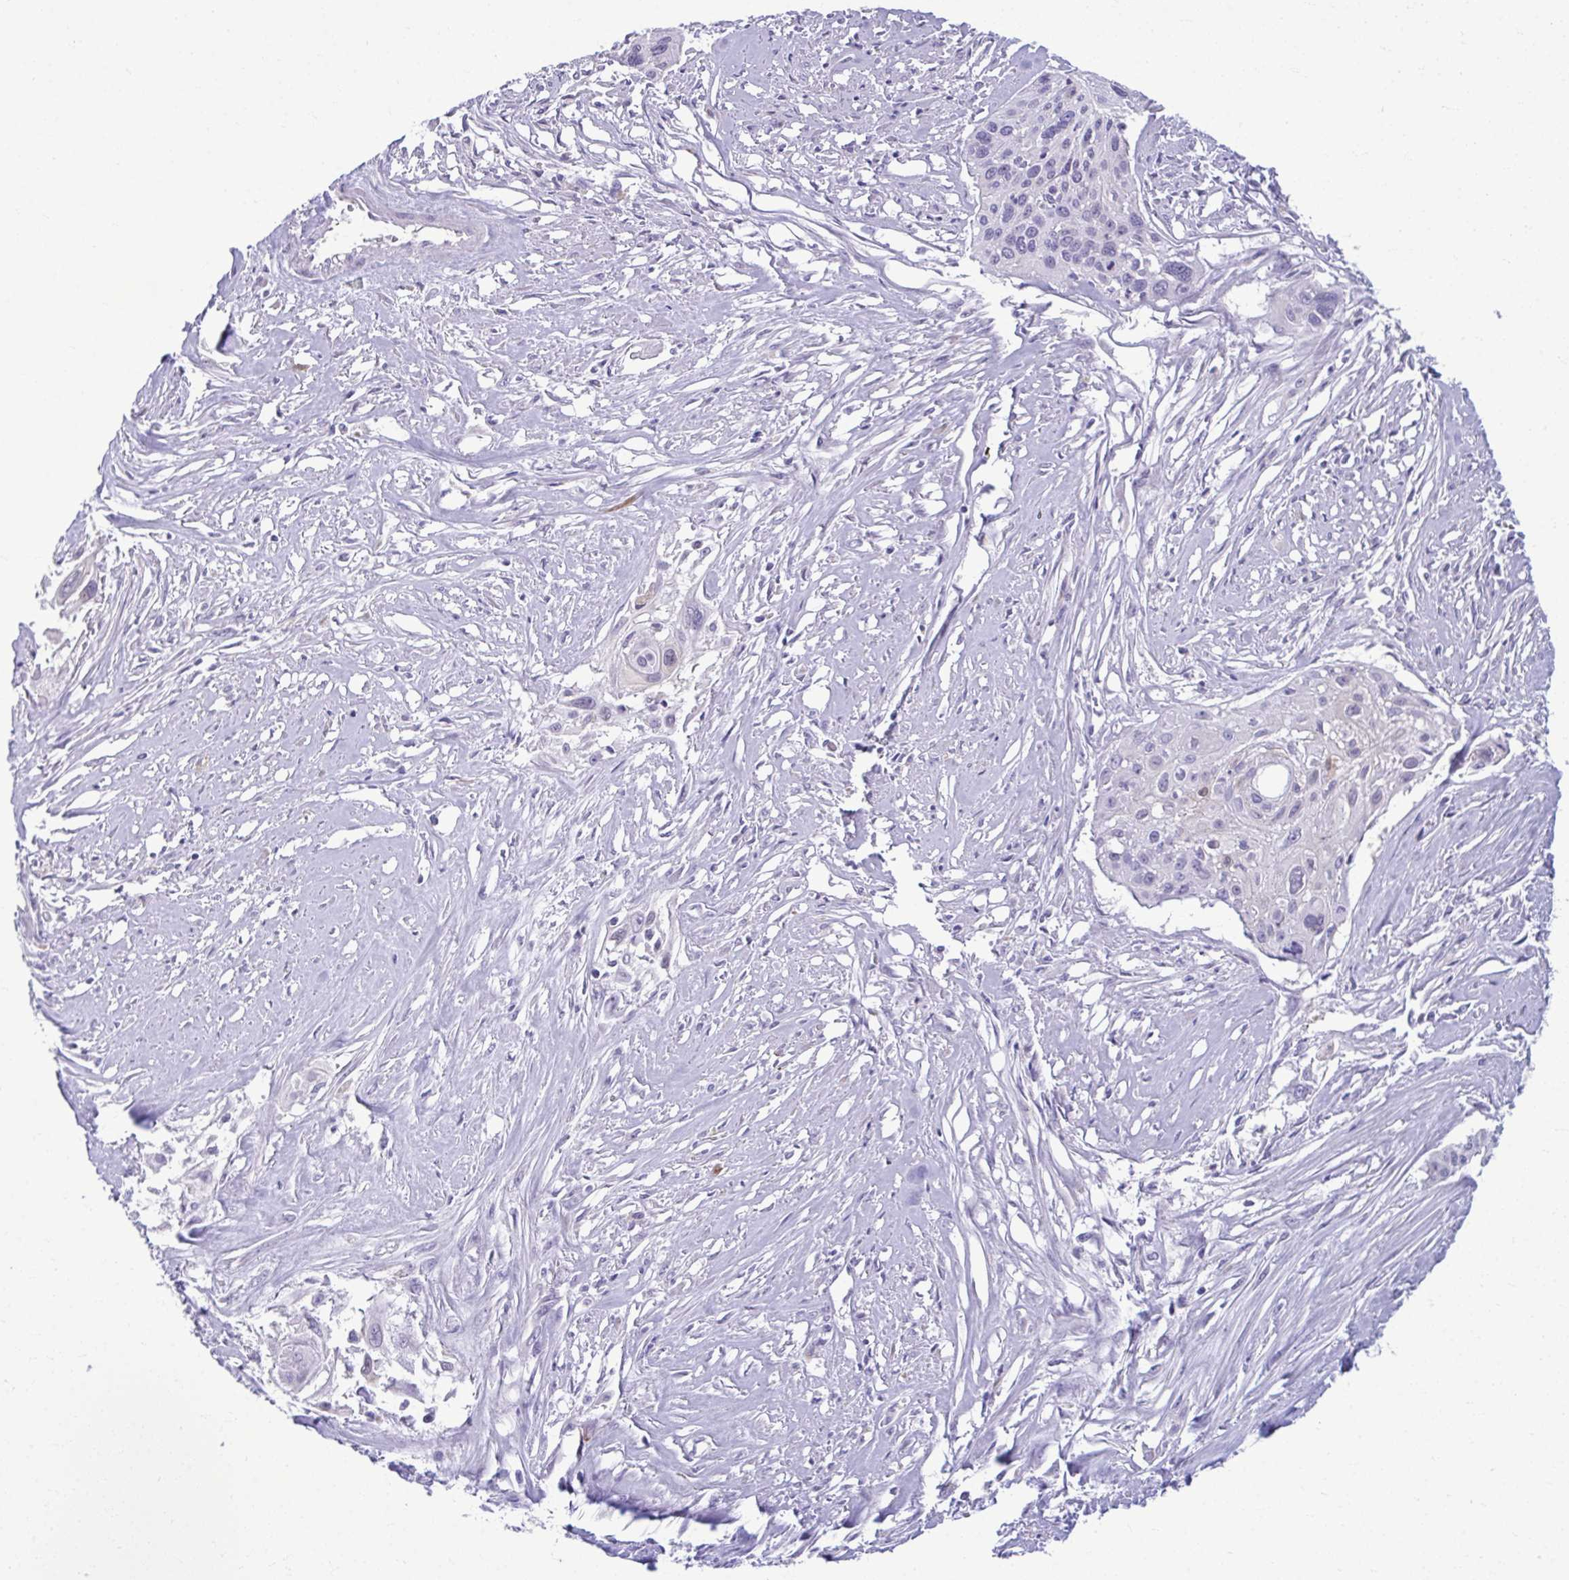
{"staining": {"intensity": "negative", "quantity": "none", "location": "none"}, "tissue": "cervical cancer", "cell_type": "Tumor cells", "image_type": "cancer", "snomed": [{"axis": "morphology", "description": "Squamous cell carcinoma, NOS"}, {"axis": "topography", "description": "Cervix"}], "caption": "DAB (3,3'-diaminobenzidine) immunohistochemical staining of cervical cancer (squamous cell carcinoma) reveals no significant staining in tumor cells.", "gene": "SERPINI1", "patient": {"sex": "female", "age": 49}}